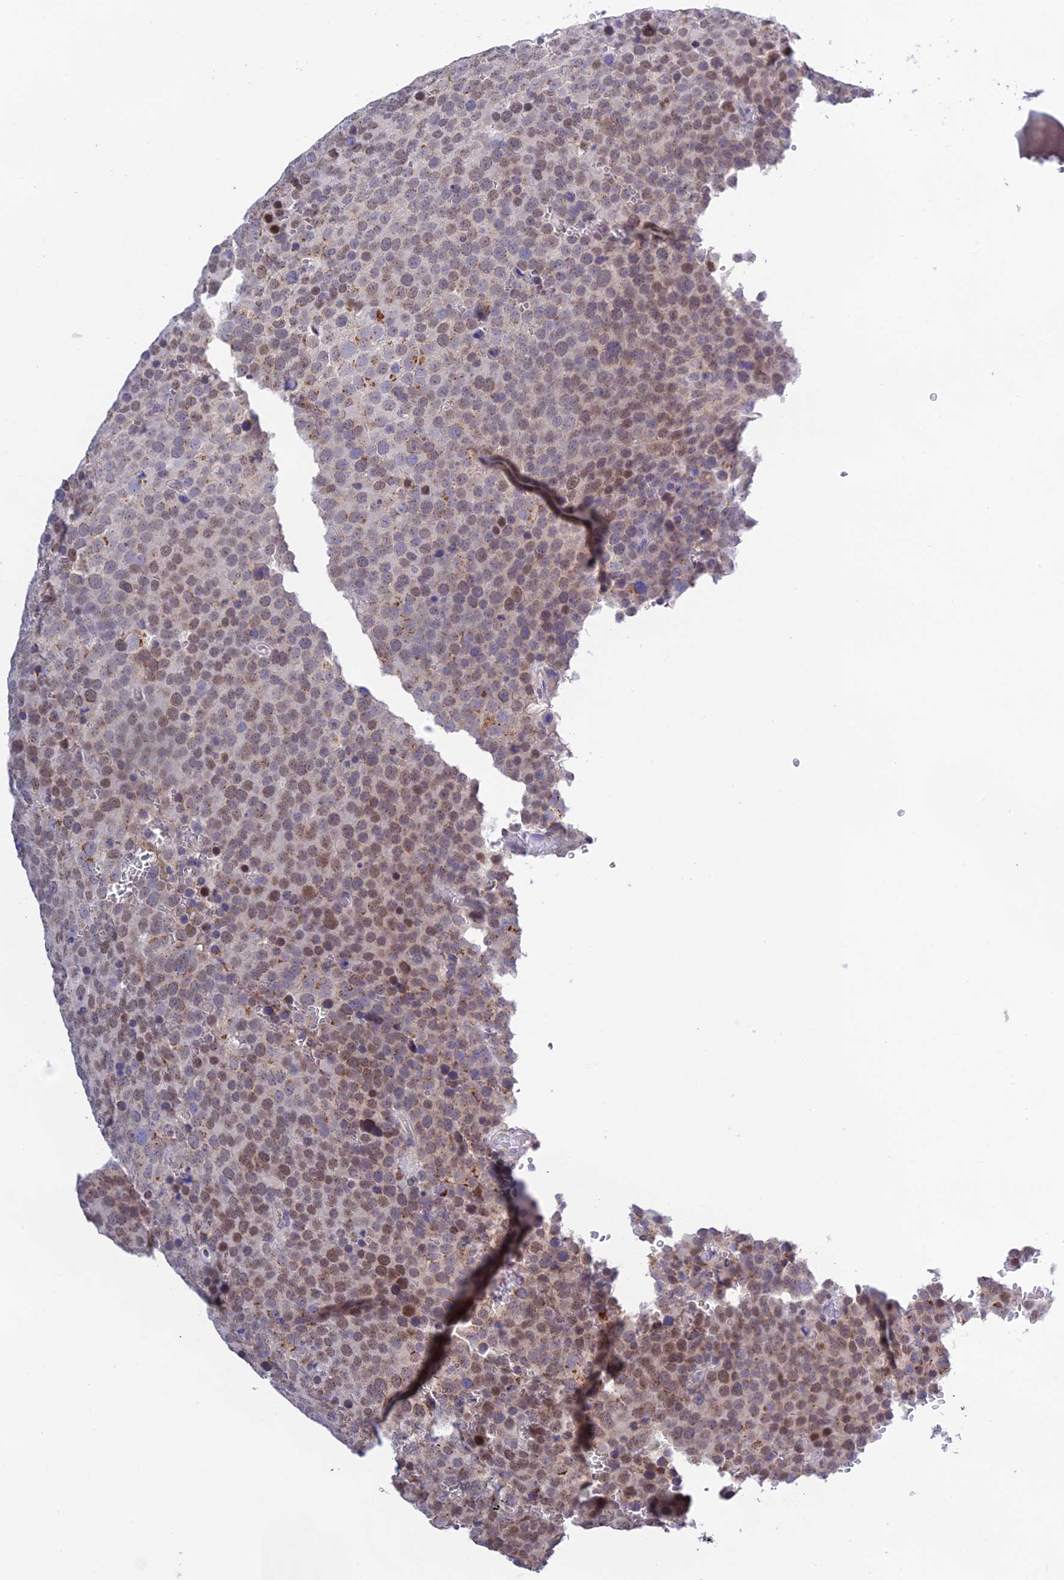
{"staining": {"intensity": "moderate", "quantity": "25%-75%", "location": "cytoplasmic/membranous,nuclear"}, "tissue": "testis cancer", "cell_type": "Tumor cells", "image_type": "cancer", "snomed": [{"axis": "morphology", "description": "Seminoma, NOS"}, {"axis": "topography", "description": "Testis"}], "caption": "Seminoma (testis) stained for a protein (brown) demonstrates moderate cytoplasmic/membranous and nuclear positive positivity in approximately 25%-75% of tumor cells.", "gene": "SNX17", "patient": {"sex": "male", "age": 71}}